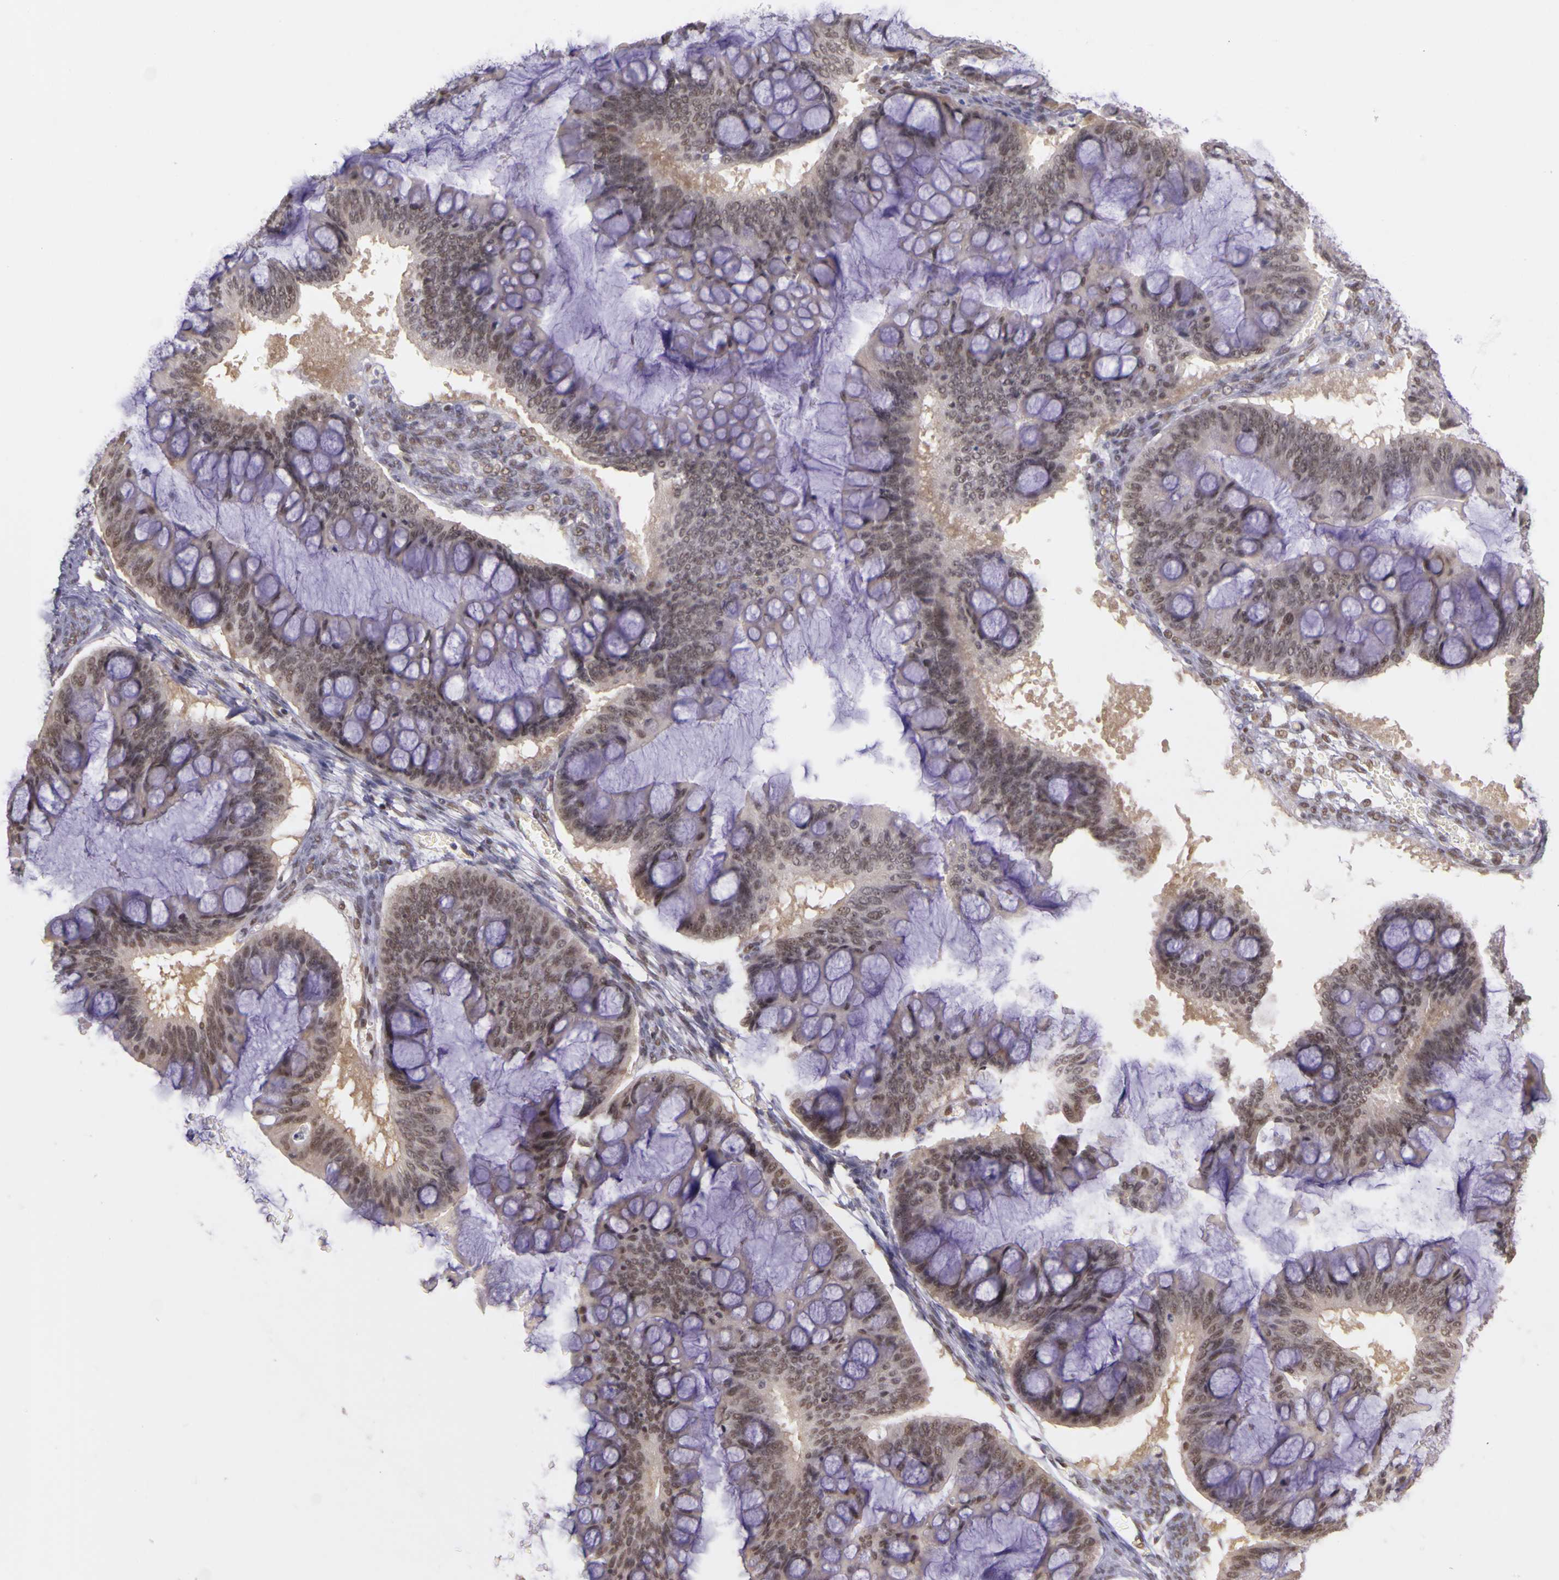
{"staining": {"intensity": "weak", "quantity": ">75%", "location": "nuclear"}, "tissue": "ovarian cancer", "cell_type": "Tumor cells", "image_type": "cancer", "snomed": [{"axis": "morphology", "description": "Cystadenocarcinoma, mucinous, NOS"}, {"axis": "topography", "description": "Ovary"}], "caption": "Ovarian cancer (mucinous cystadenocarcinoma) stained with DAB (3,3'-diaminobenzidine) IHC reveals low levels of weak nuclear expression in about >75% of tumor cells.", "gene": "WDR13", "patient": {"sex": "female", "age": 73}}